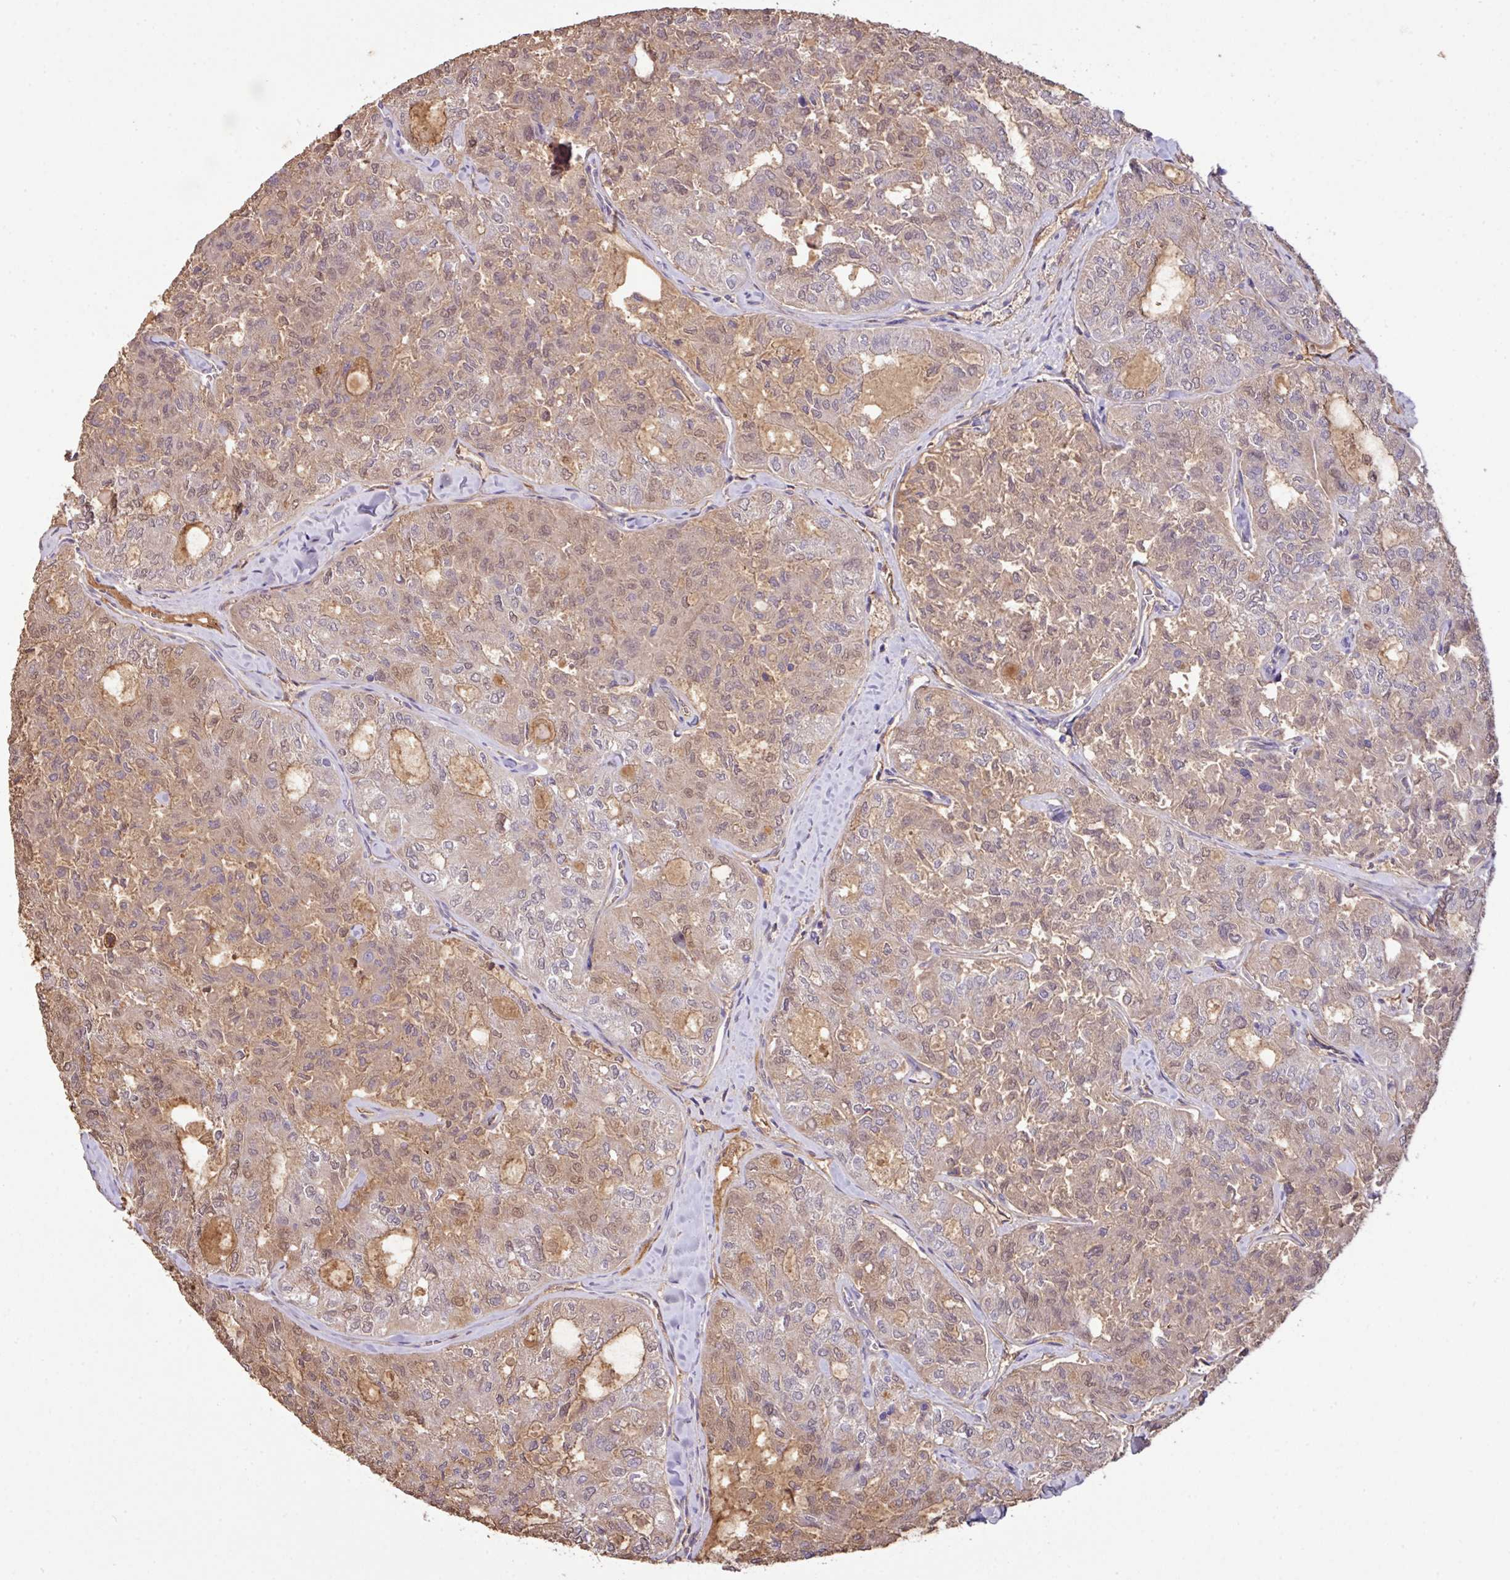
{"staining": {"intensity": "weak", "quantity": "25%-75%", "location": "cytoplasmic/membranous,nuclear"}, "tissue": "thyroid cancer", "cell_type": "Tumor cells", "image_type": "cancer", "snomed": [{"axis": "morphology", "description": "Follicular adenoma carcinoma, NOS"}, {"axis": "topography", "description": "Thyroid gland"}], "caption": "Thyroid follicular adenoma carcinoma stained for a protein demonstrates weak cytoplasmic/membranous and nuclear positivity in tumor cells. Using DAB (3,3'-diaminobenzidine) (brown) and hematoxylin (blue) stains, captured at high magnification using brightfield microscopy.", "gene": "LRRC53", "patient": {"sex": "male", "age": 75}}